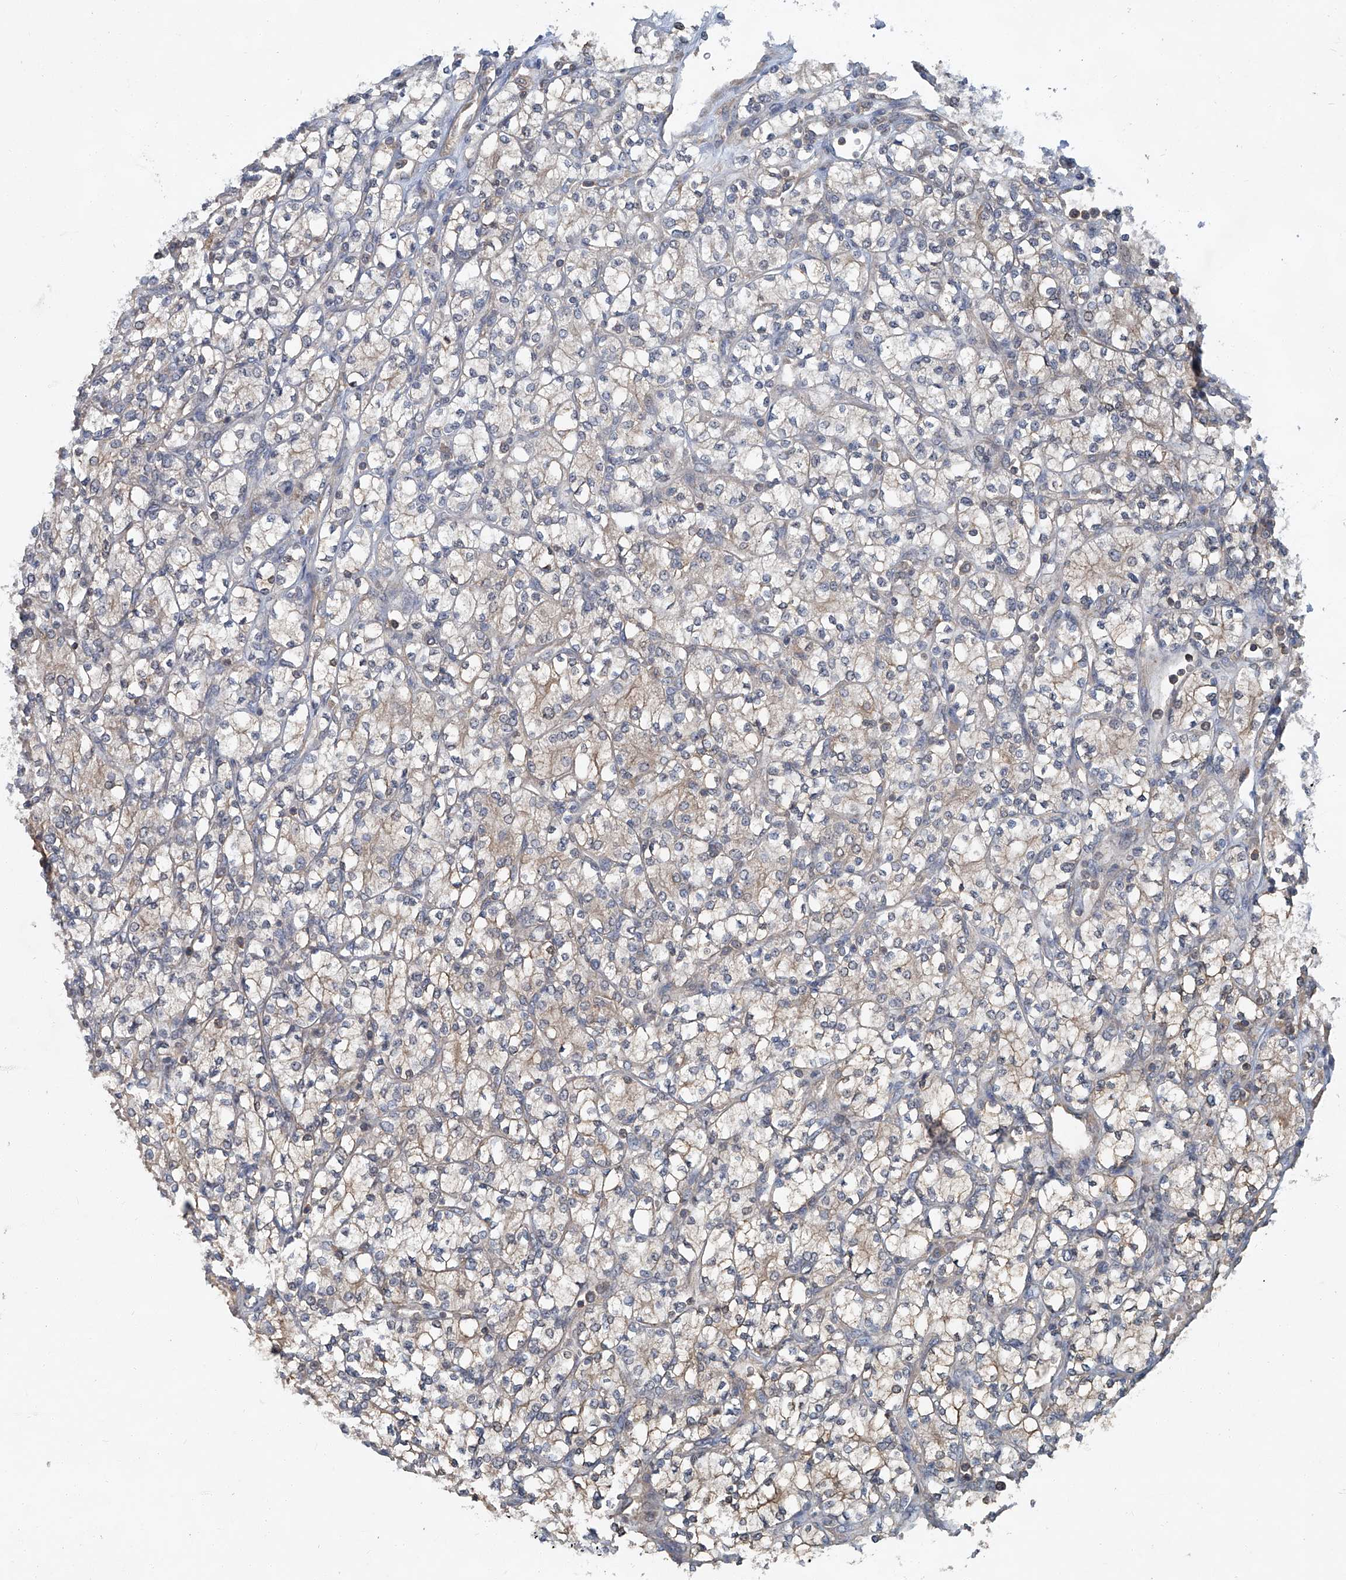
{"staining": {"intensity": "weak", "quantity": "25%-75%", "location": "cytoplasmic/membranous"}, "tissue": "renal cancer", "cell_type": "Tumor cells", "image_type": "cancer", "snomed": [{"axis": "morphology", "description": "Adenocarcinoma, NOS"}, {"axis": "topography", "description": "Kidney"}], "caption": "Weak cytoplasmic/membranous expression for a protein is appreciated in about 25%-75% of tumor cells of renal adenocarcinoma using IHC.", "gene": "ANKRD34A", "patient": {"sex": "male", "age": 77}}